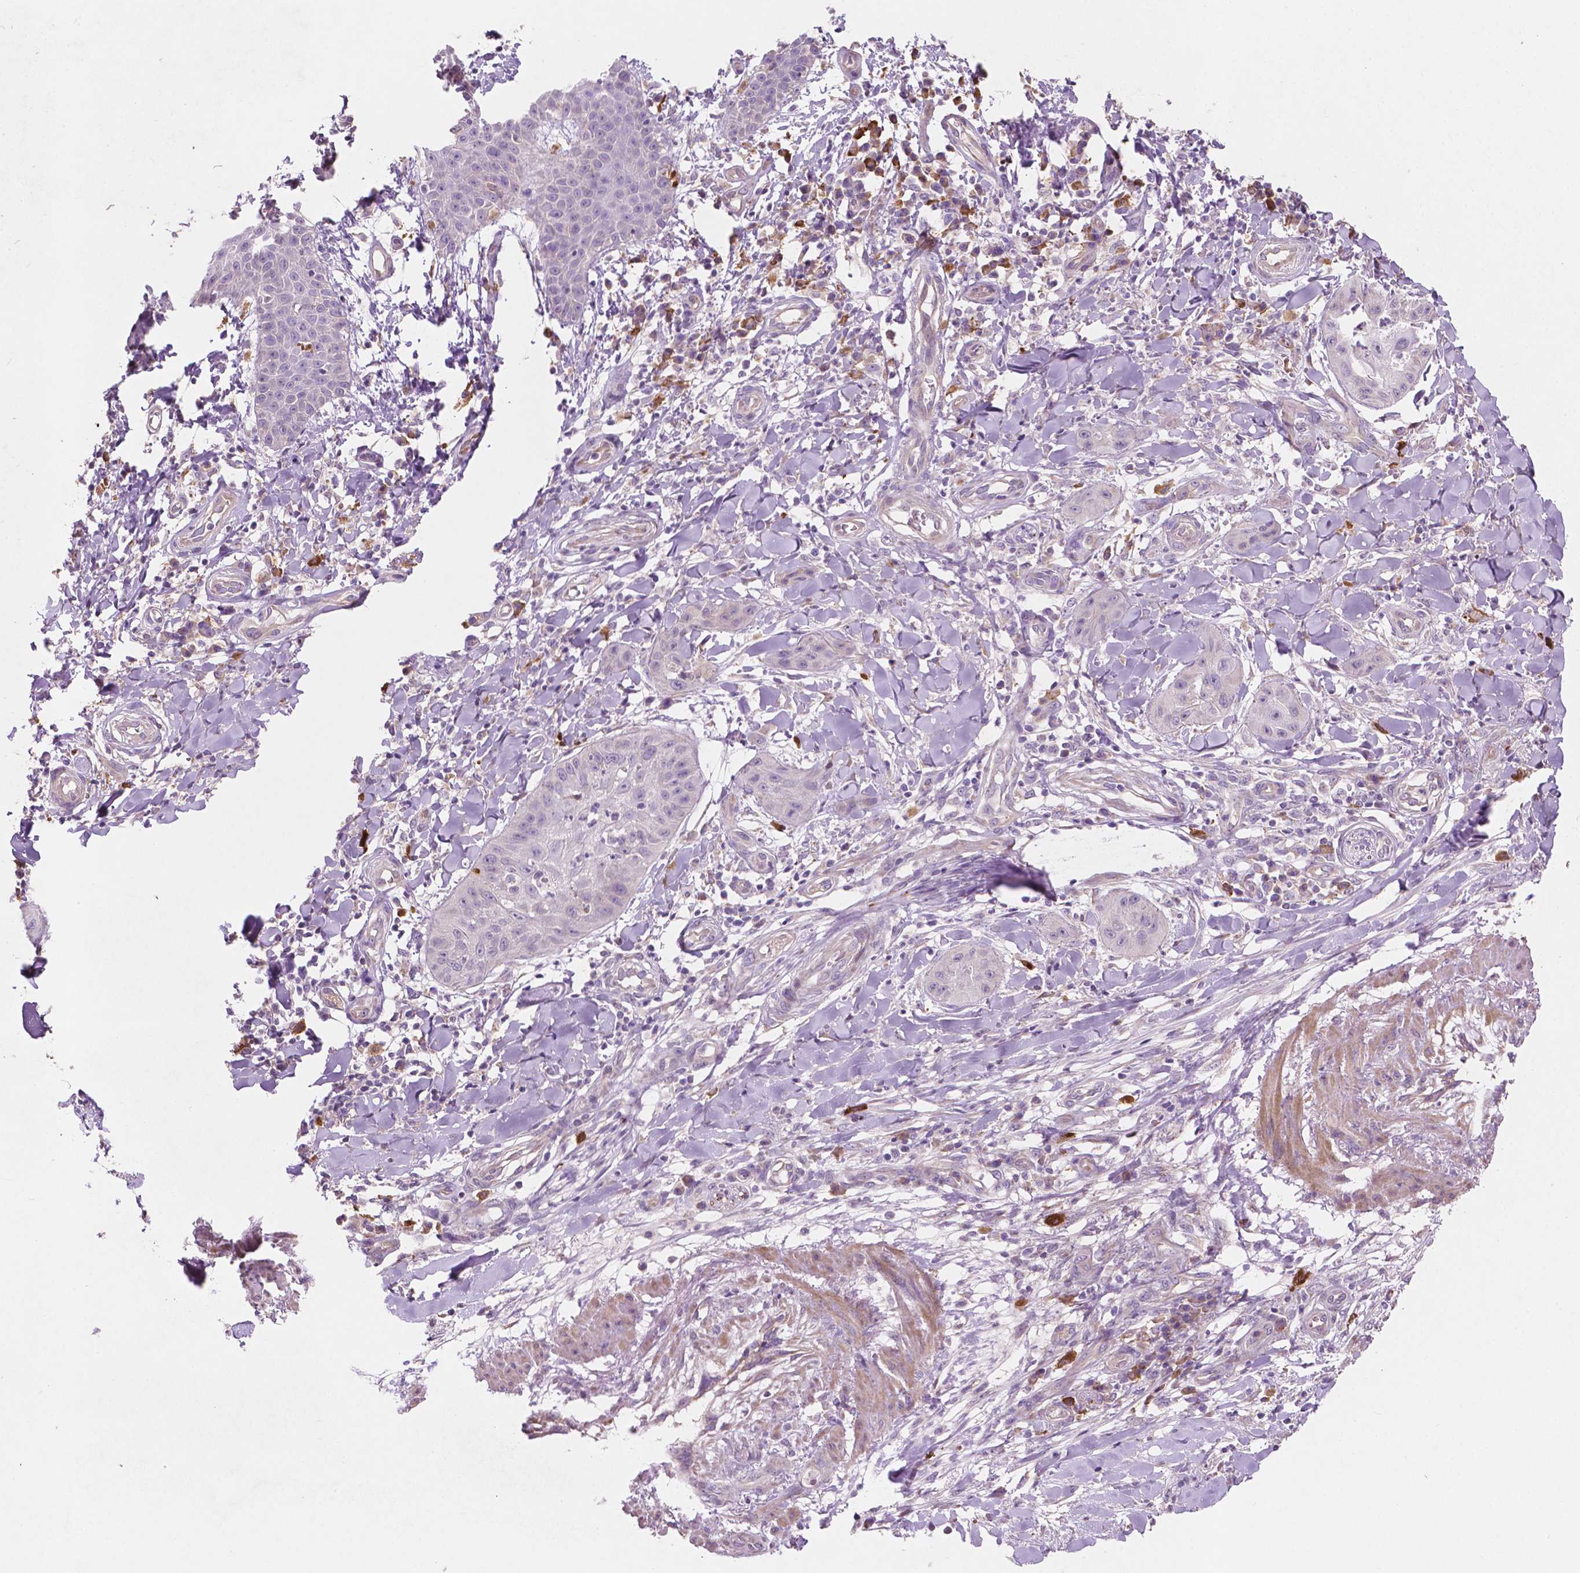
{"staining": {"intensity": "negative", "quantity": "none", "location": "none"}, "tissue": "skin cancer", "cell_type": "Tumor cells", "image_type": "cancer", "snomed": [{"axis": "morphology", "description": "Squamous cell carcinoma, NOS"}, {"axis": "topography", "description": "Skin"}], "caption": "Skin cancer (squamous cell carcinoma) stained for a protein using immunohistochemistry (IHC) shows no staining tumor cells.", "gene": "LRP1B", "patient": {"sex": "male", "age": 70}}